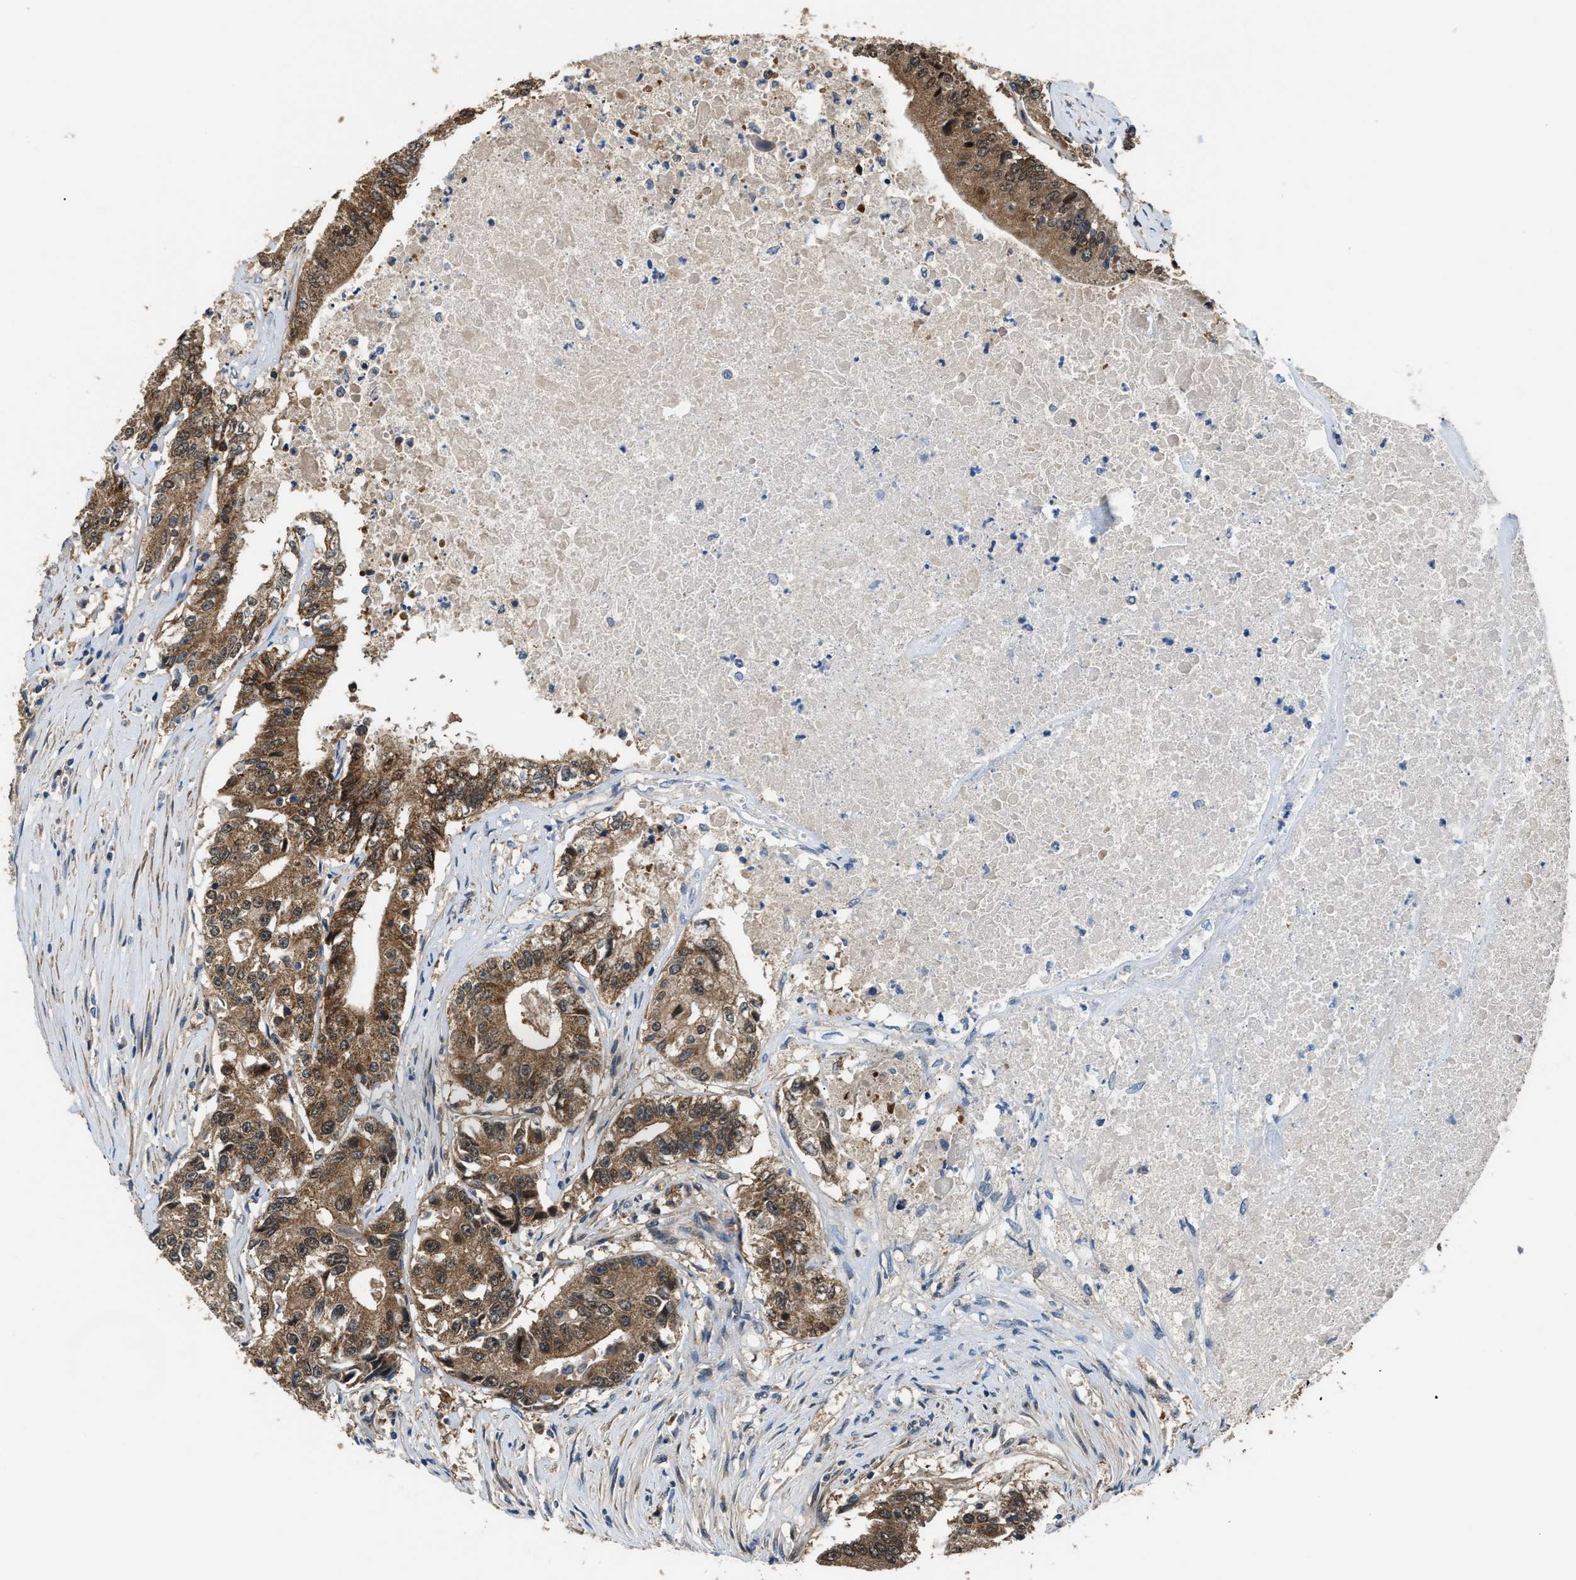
{"staining": {"intensity": "moderate", "quantity": ">75%", "location": "cytoplasmic/membranous"}, "tissue": "colorectal cancer", "cell_type": "Tumor cells", "image_type": "cancer", "snomed": [{"axis": "morphology", "description": "Adenocarcinoma, NOS"}, {"axis": "topography", "description": "Colon"}], "caption": "An immunohistochemistry micrograph of neoplastic tissue is shown. Protein staining in brown shows moderate cytoplasmic/membranous positivity in adenocarcinoma (colorectal) within tumor cells.", "gene": "PPA1", "patient": {"sex": "female", "age": 77}}